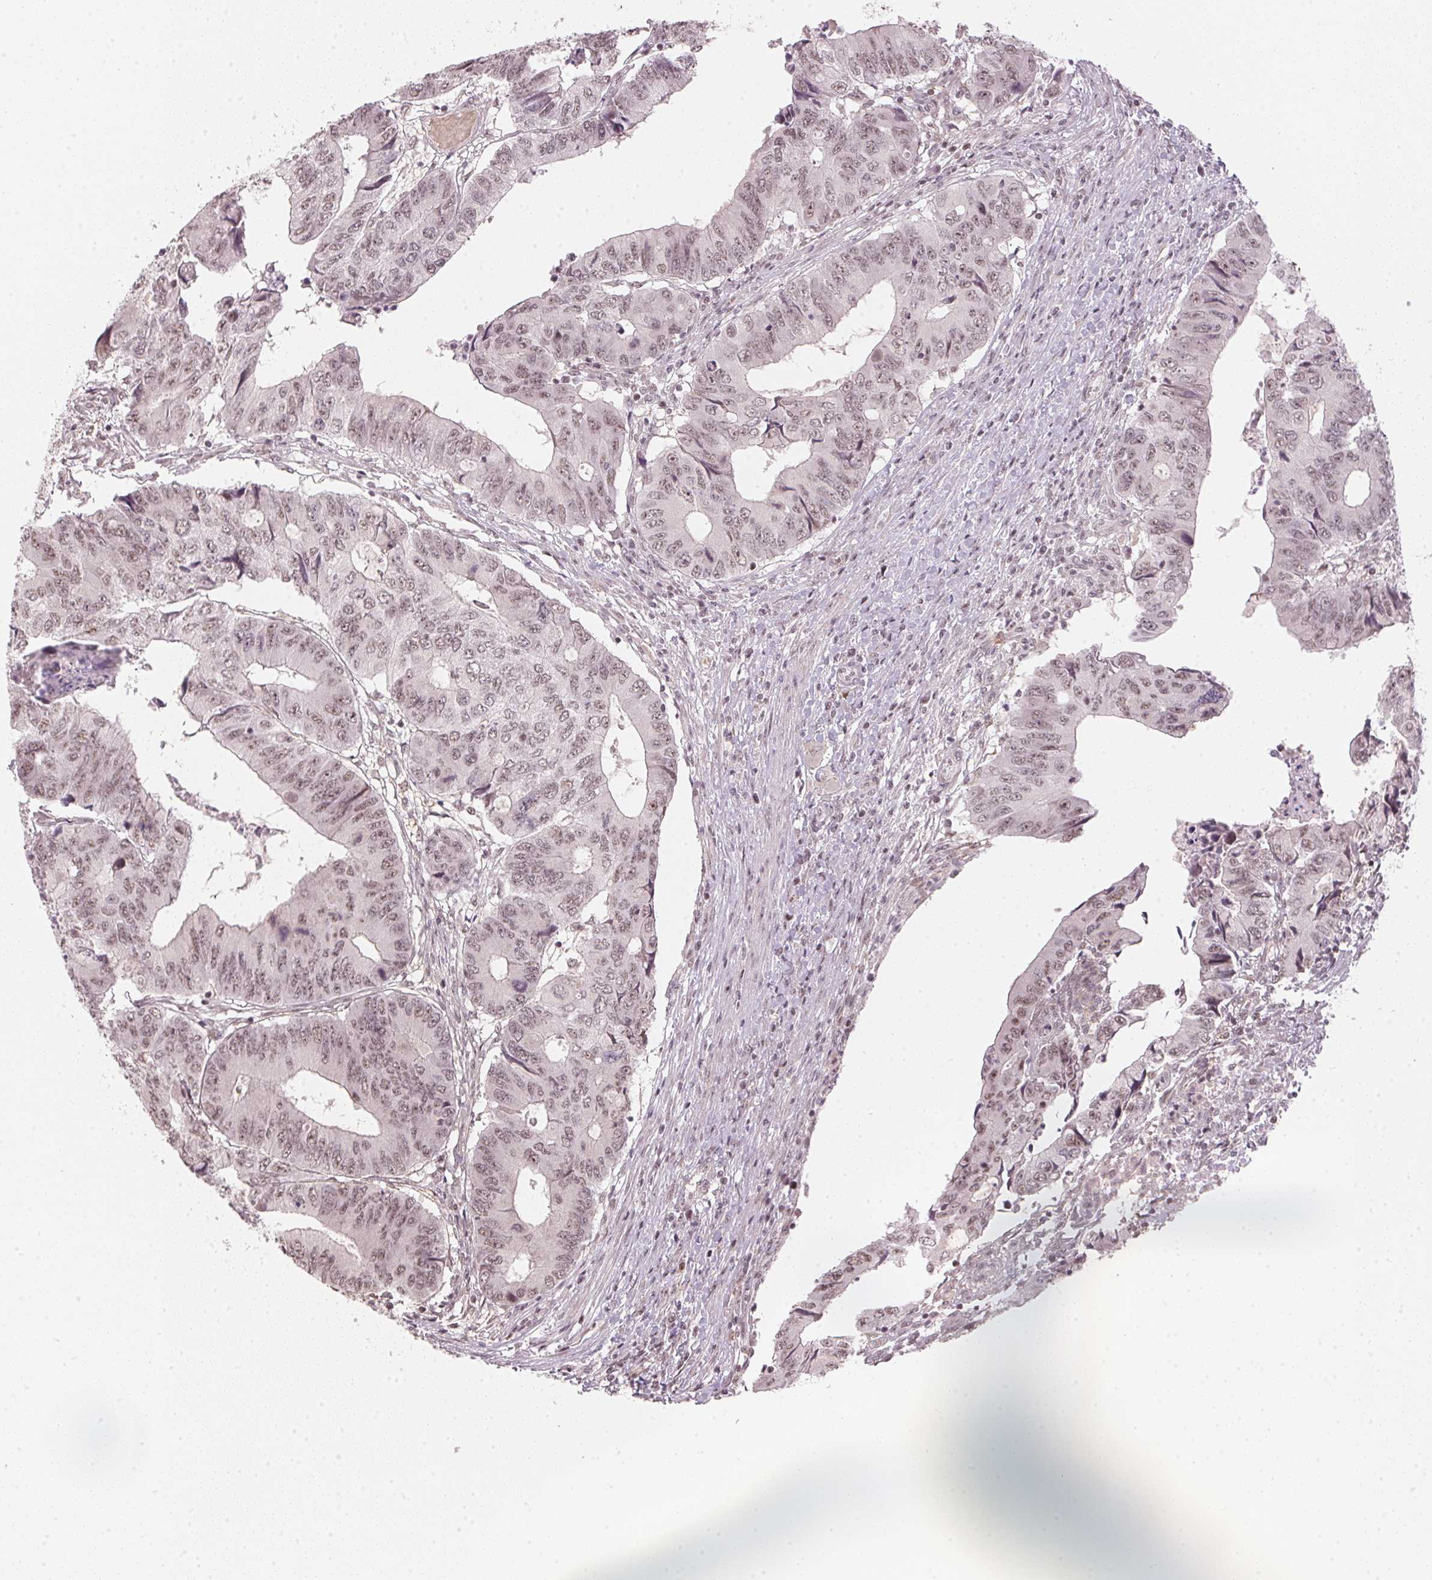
{"staining": {"intensity": "weak", "quantity": ">75%", "location": "nuclear"}, "tissue": "colorectal cancer", "cell_type": "Tumor cells", "image_type": "cancer", "snomed": [{"axis": "morphology", "description": "Adenocarcinoma, NOS"}, {"axis": "topography", "description": "Colon"}], "caption": "Human colorectal adenocarcinoma stained with a brown dye displays weak nuclear positive staining in about >75% of tumor cells.", "gene": "KAT6A", "patient": {"sex": "male", "age": 53}}